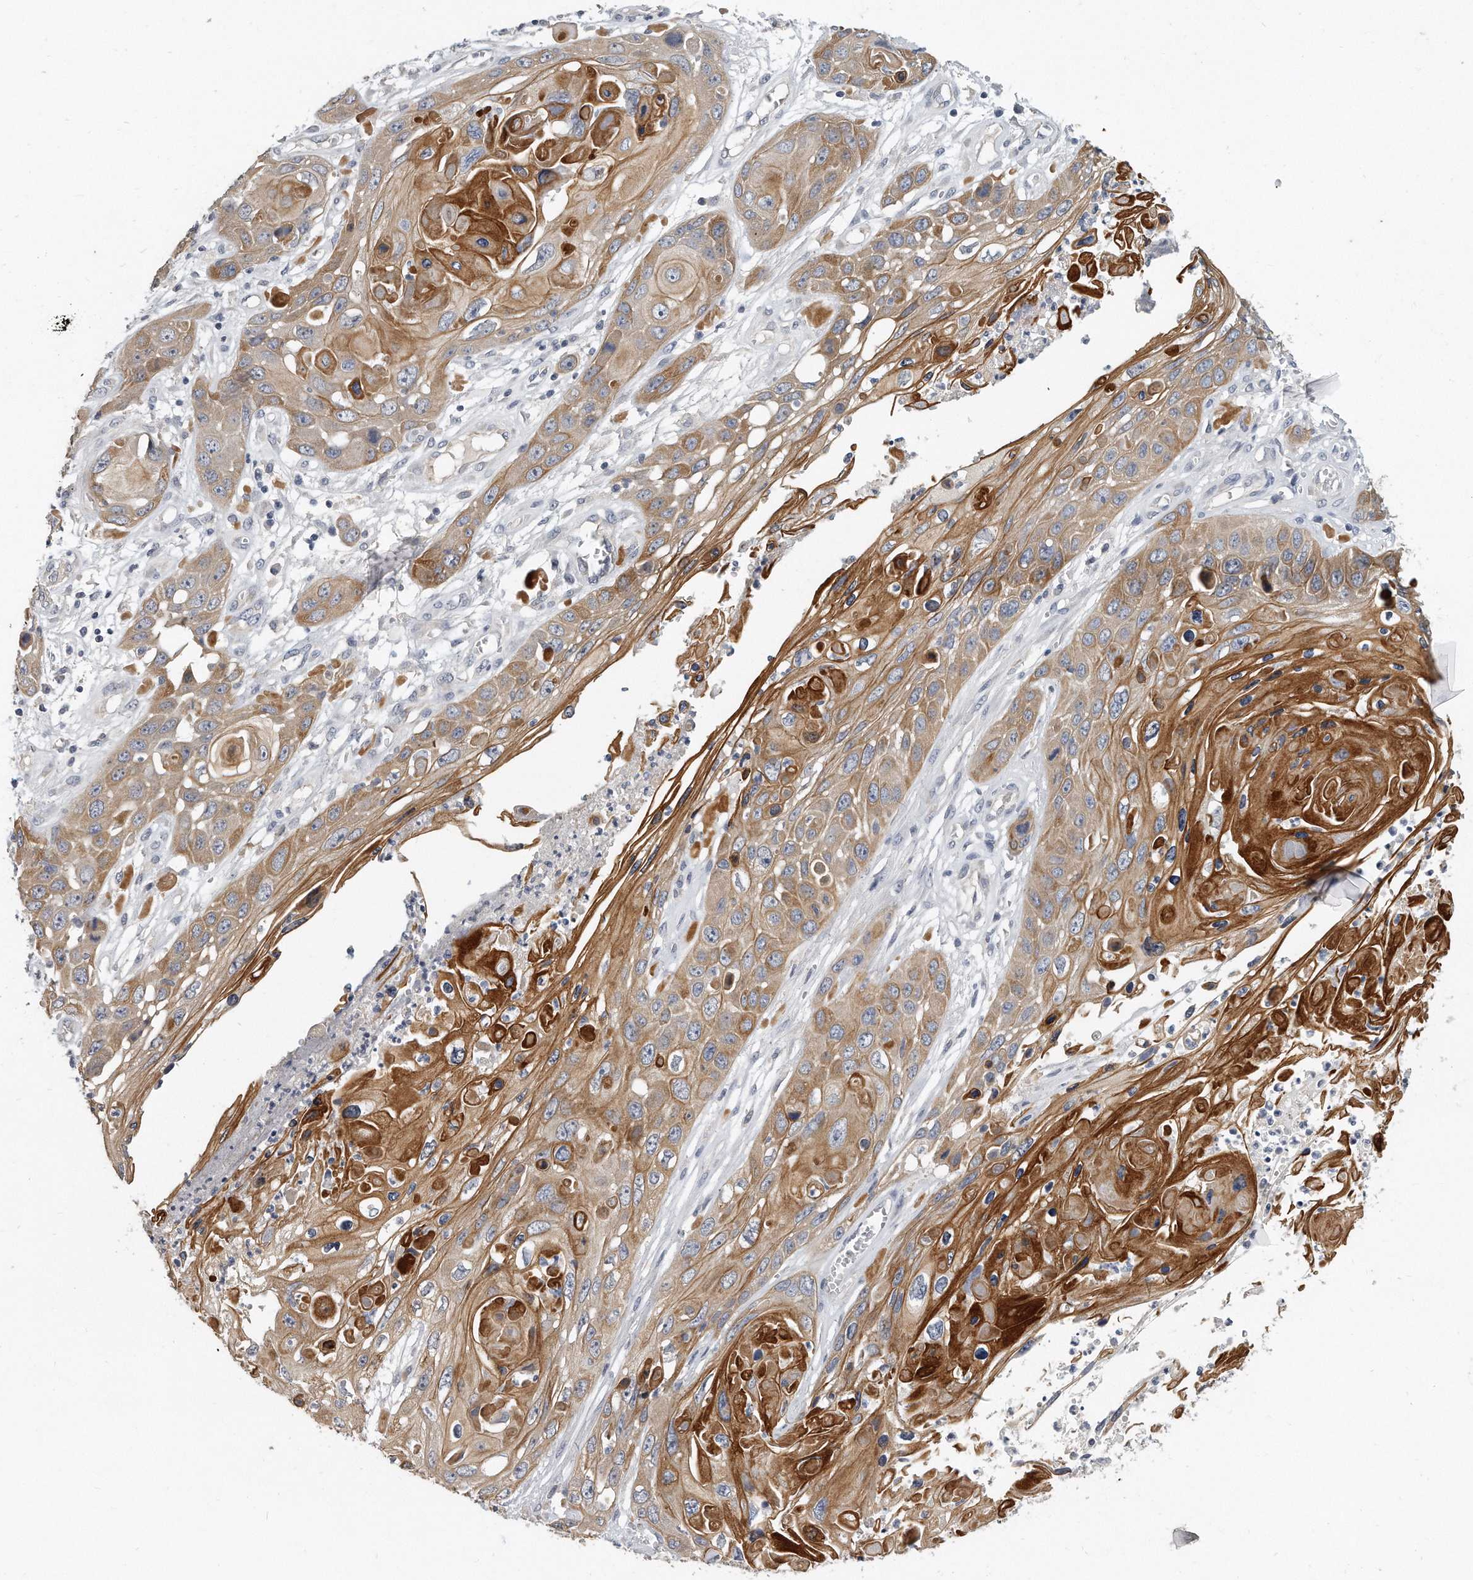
{"staining": {"intensity": "strong", "quantity": ">75%", "location": "cytoplasmic/membranous"}, "tissue": "skin cancer", "cell_type": "Tumor cells", "image_type": "cancer", "snomed": [{"axis": "morphology", "description": "Squamous cell carcinoma, NOS"}, {"axis": "topography", "description": "Skin"}], "caption": "Immunohistochemical staining of squamous cell carcinoma (skin) reveals high levels of strong cytoplasmic/membranous protein staining in about >75% of tumor cells. The protein is shown in brown color, while the nuclei are stained blue.", "gene": "KLHL7", "patient": {"sex": "male", "age": 55}}